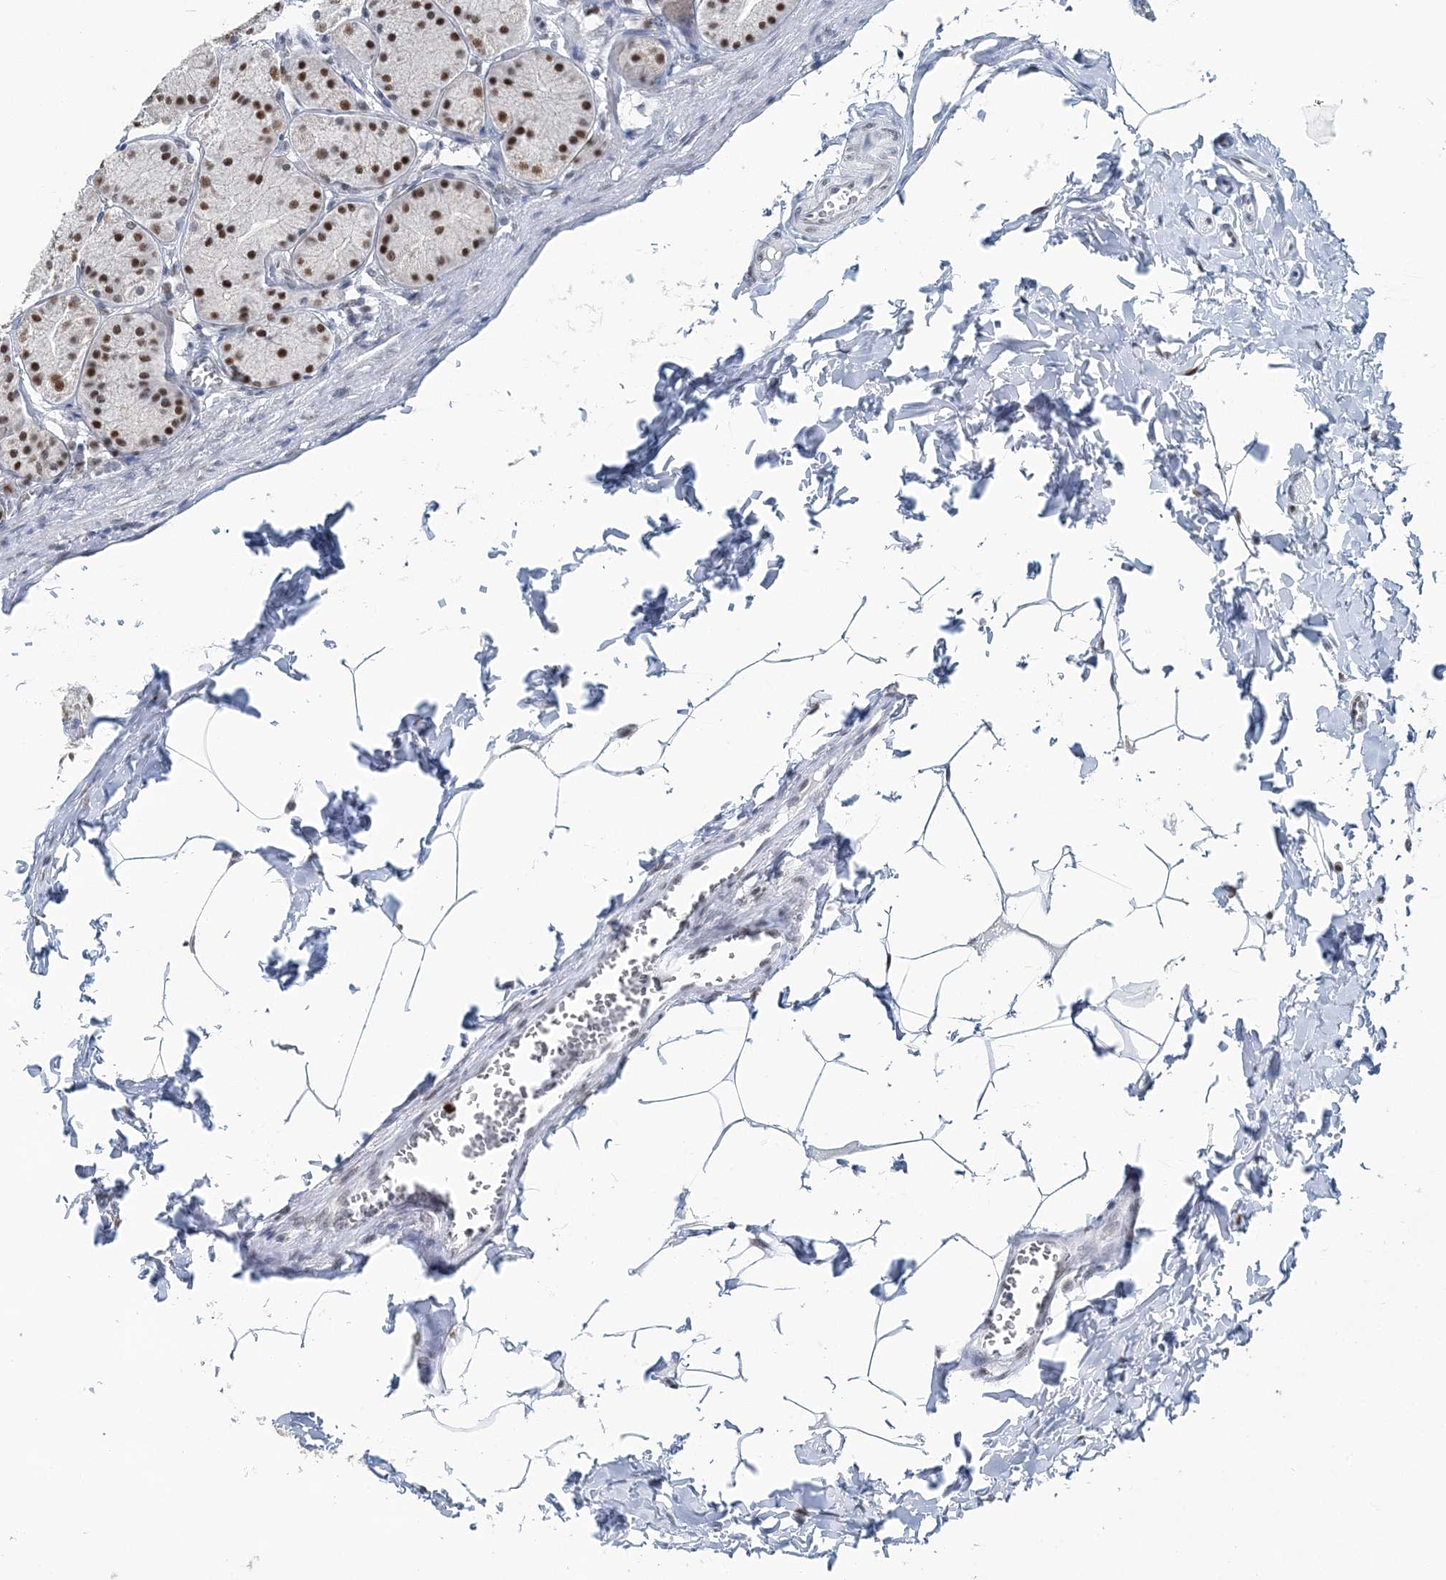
{"staining": {"intensity": "moderate", "quantity": ">75%", "location": "nuclear"}, "tissue": "stomach", "cell_type": "Glandular cells", "image_type": "normal", "snomed": [{"axis": "morphology", "description": "Normal tissue, NOS"}, {"axis": "topography", "description": "Stomach"}], "caption": "IHC histopathology image of benign stomach: human stomach stained using immunohistochemistry displays medium levels of moderate protein expression localized specifically in the nuclear of glandular cells, appearing as a nuclear brown color.", "gene": "HAT1", "patient": {"sex": "male", "age": 42}}